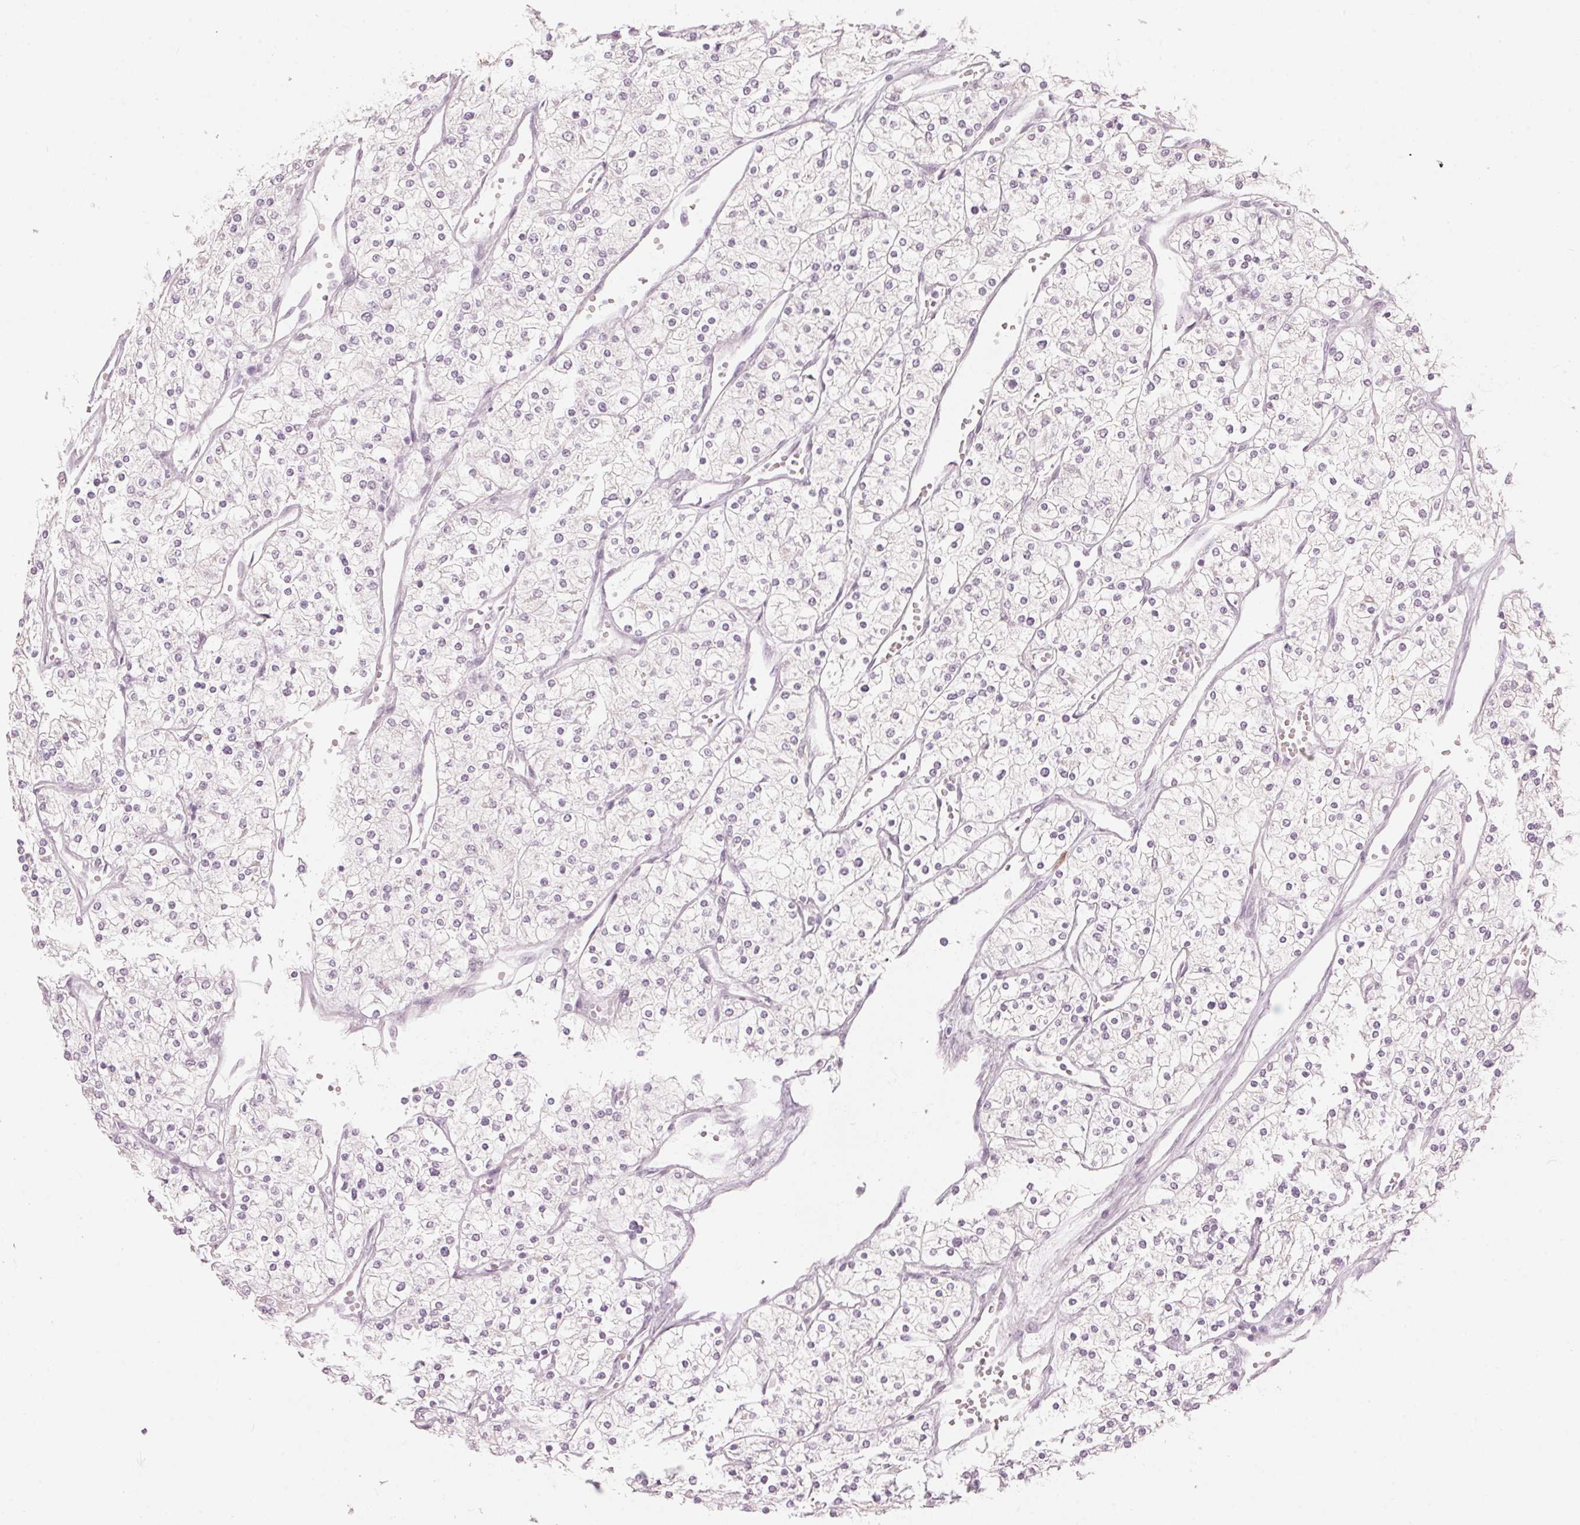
{"staining": {"intensity": "negative", "quantity": "none", "location": "none"}, "tissue": "renal cancer", "cell_type": "Tumor cells", "image_type": "cancer", "snomed": [{"axis": "morphology", "description": "Adenocarcinoma, NOS"}, {"axis": "topography", "description": "Kidney"}], "caption": "A micrograph of human renal cancer is negative for staining in tumor cells.", "gene": "SCTR", "patient": {"sex": "male", "age": 80}}